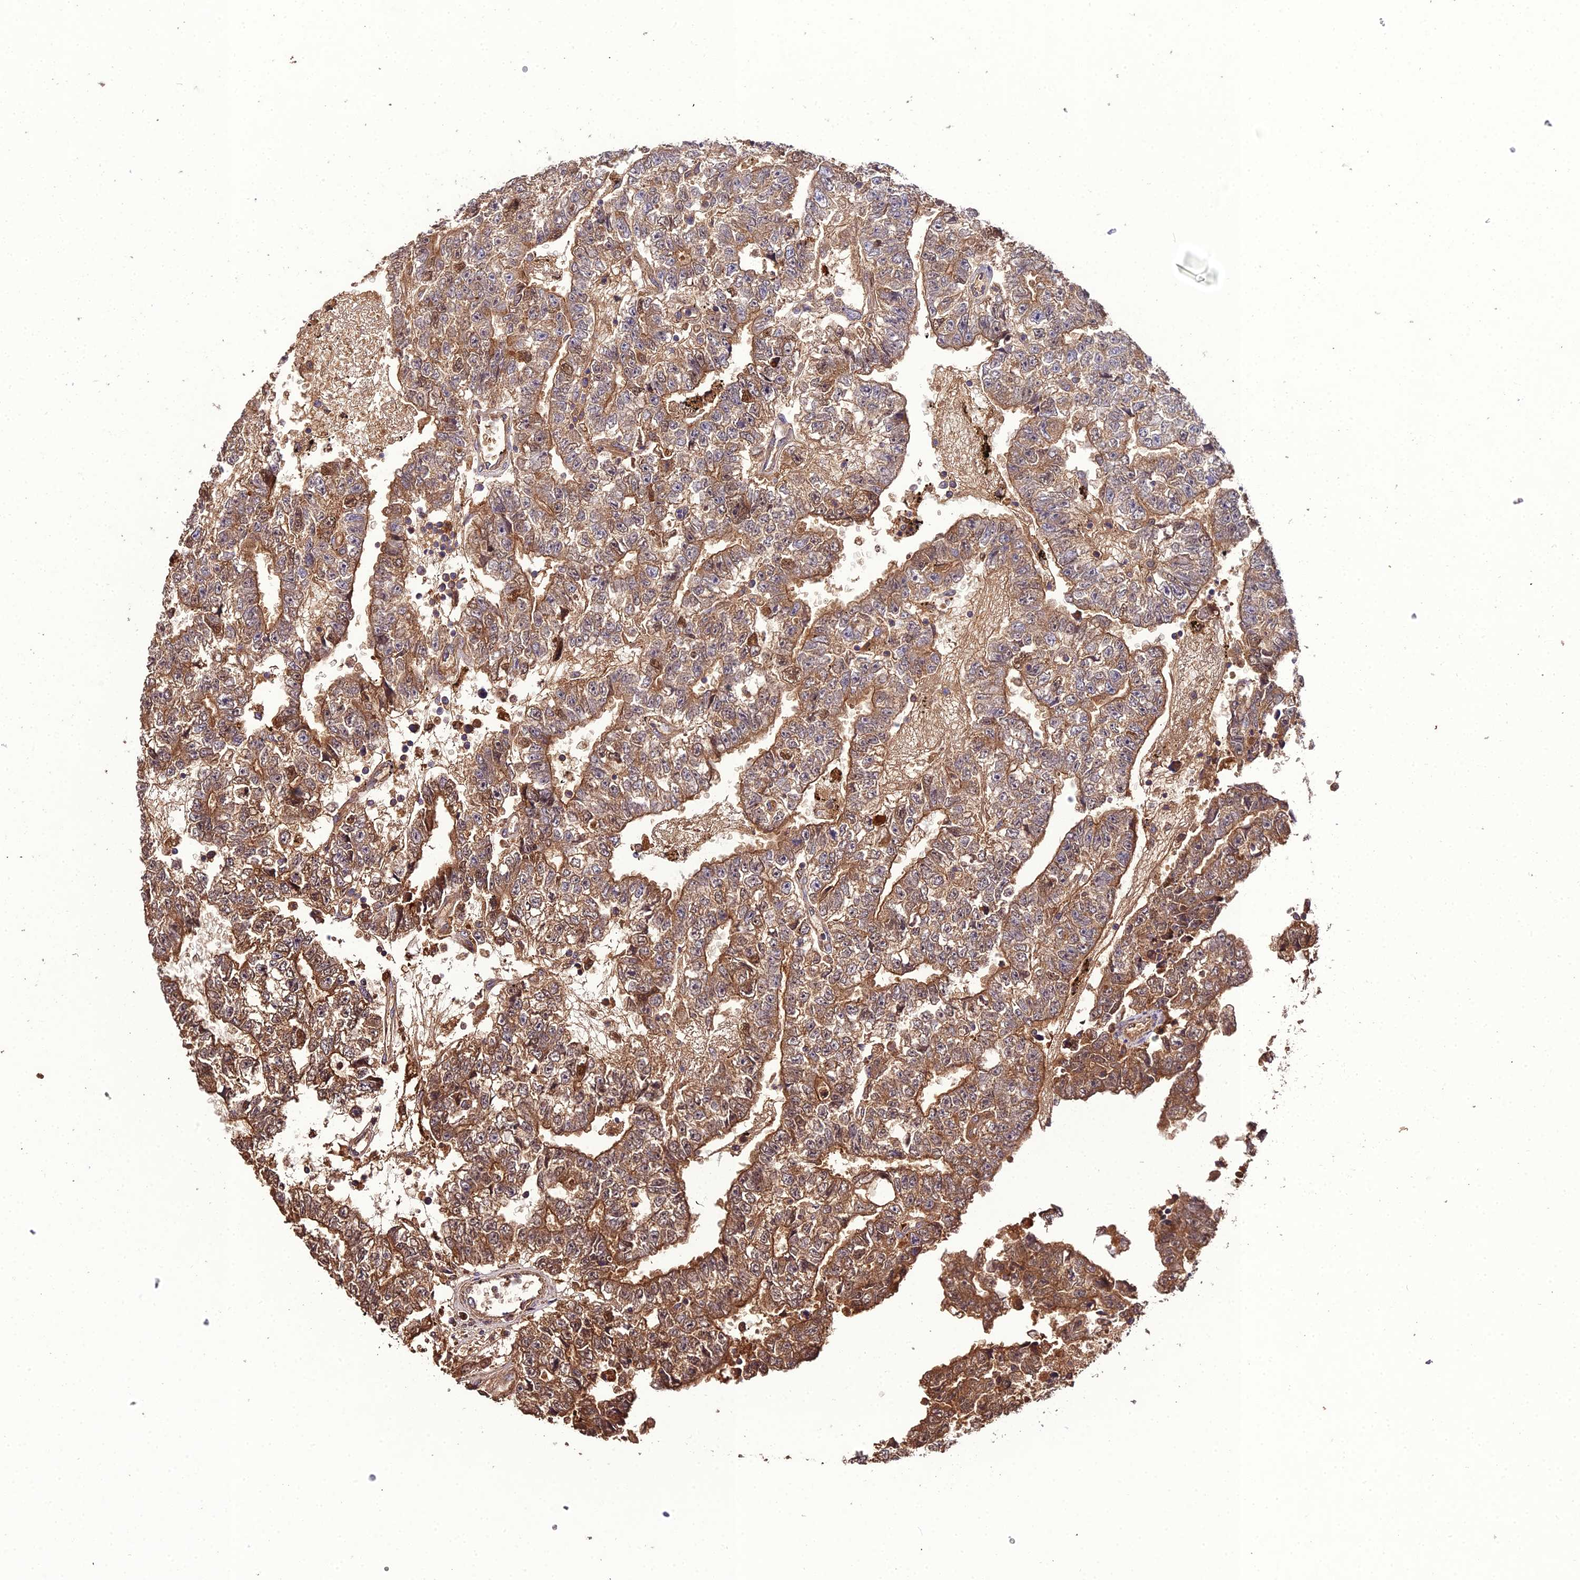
{"staining": {"intensity": "moderate", "quantity": ">75%", "location": "cytoplasmic/membranous"}, "tissue": "testis cancer", "cell_type": "Tumor cells", "image_type": "cancer", "snomed": [{"axis": "morphology", "description": "Carcinoma, Embryonal, NOS"}, {"axis": "topography", "description": "Testis"}], "caption": "This image exhibits immunohistochemistry staining of embryonal carcinoma (testis), with medium moderate cytoplasmic/membranous staining in approximately >75% of tumor cells.", "gene": "KCTD16", "patient": {"sex": "male", "age": 25}}